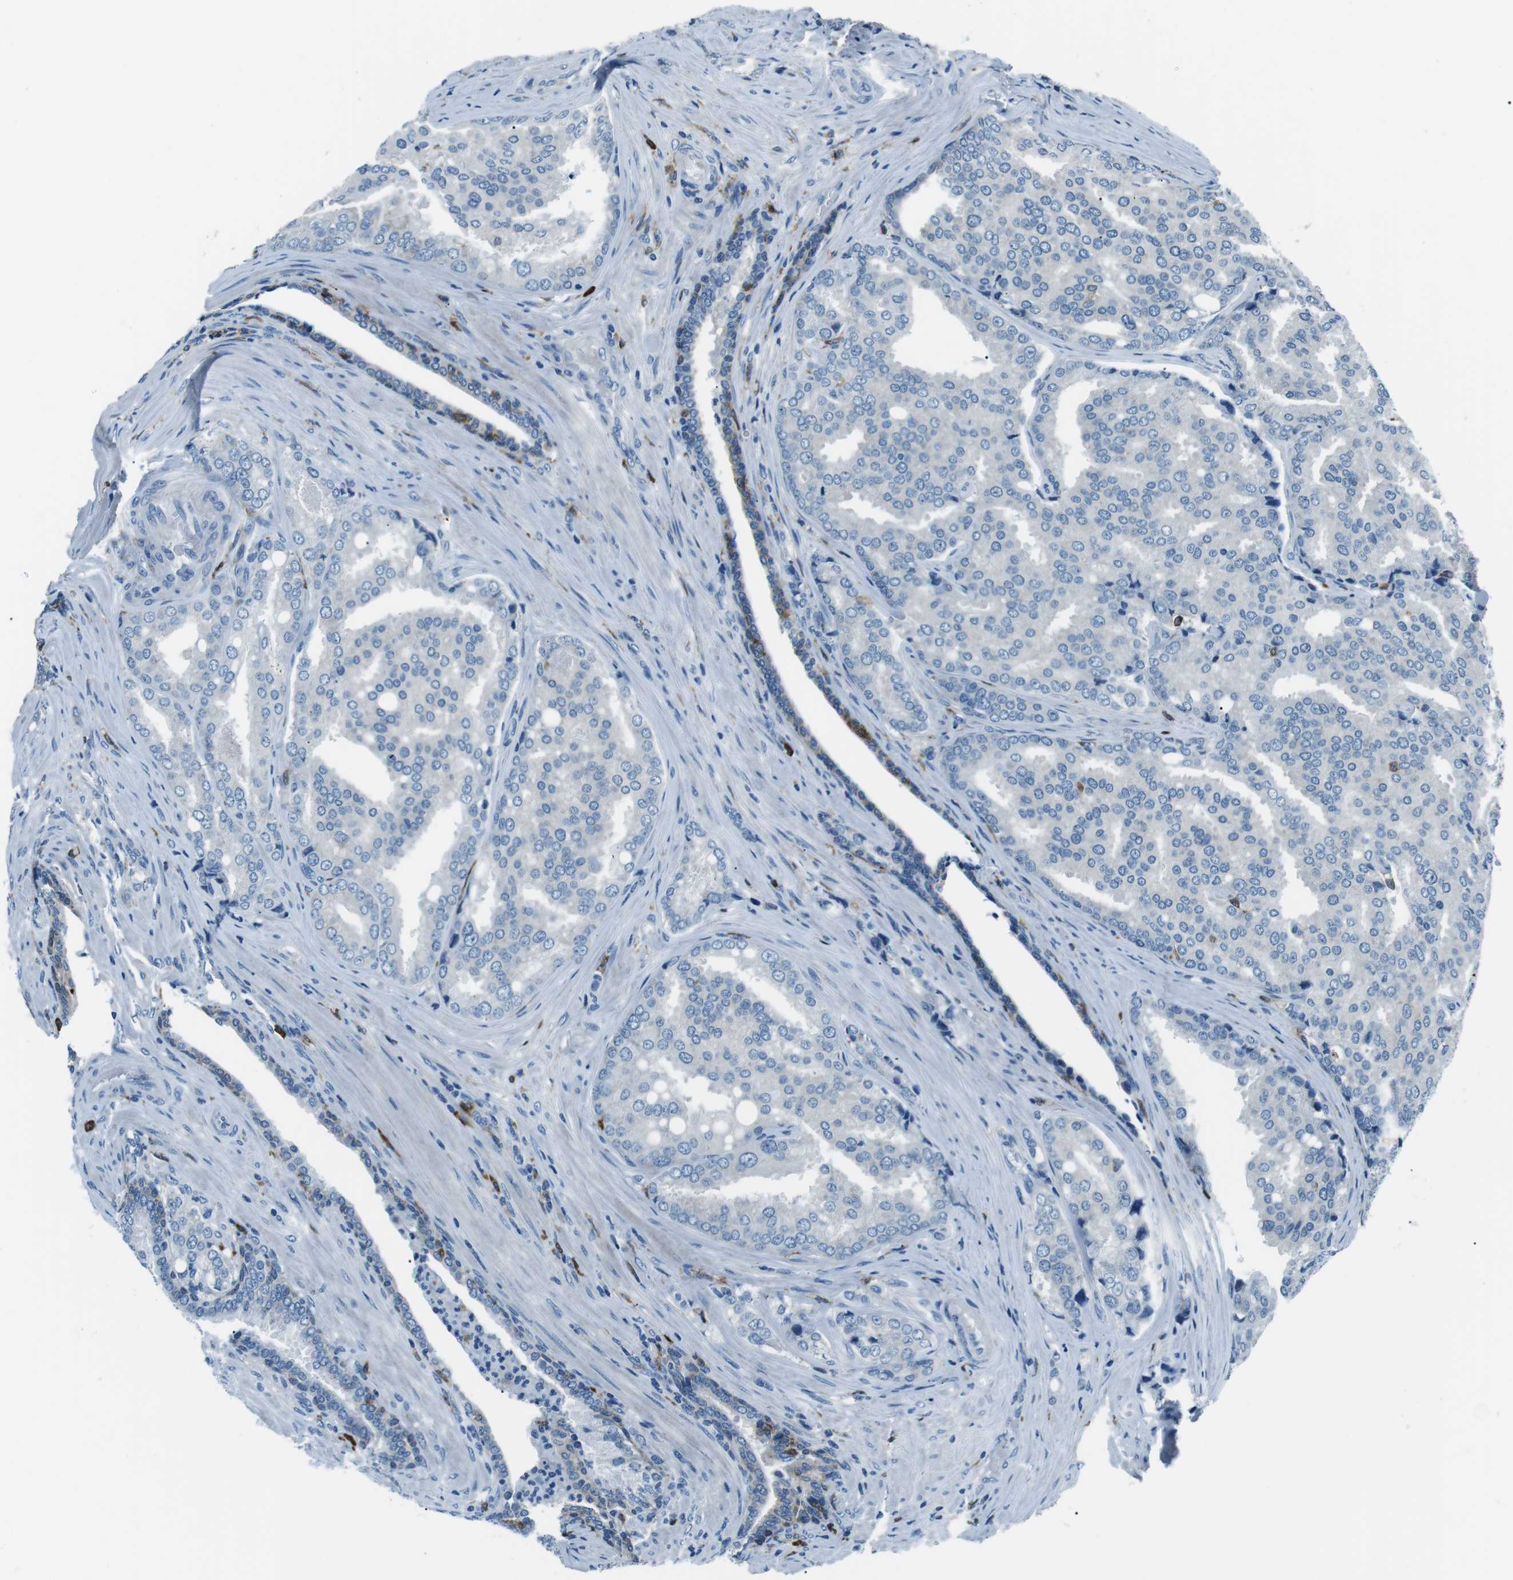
{"staining": {"intensity": "negative", "quantity": "none", "location": "none"}, "tissue": "prostate cancer", "cell_type": "Tumor cells", "image_type": "cancer", "snomed": [{"axis": "morphology", "description": "Adenocarcinoma, High grade"}, {"axis": "topography", "description": "Prostate"}], "caption": "An image of prostate cancer stained for a protein exhibits no brown staining in tumor cells.", "gene": "BLNK", "patient": {"sex": "male", "age": 50}}